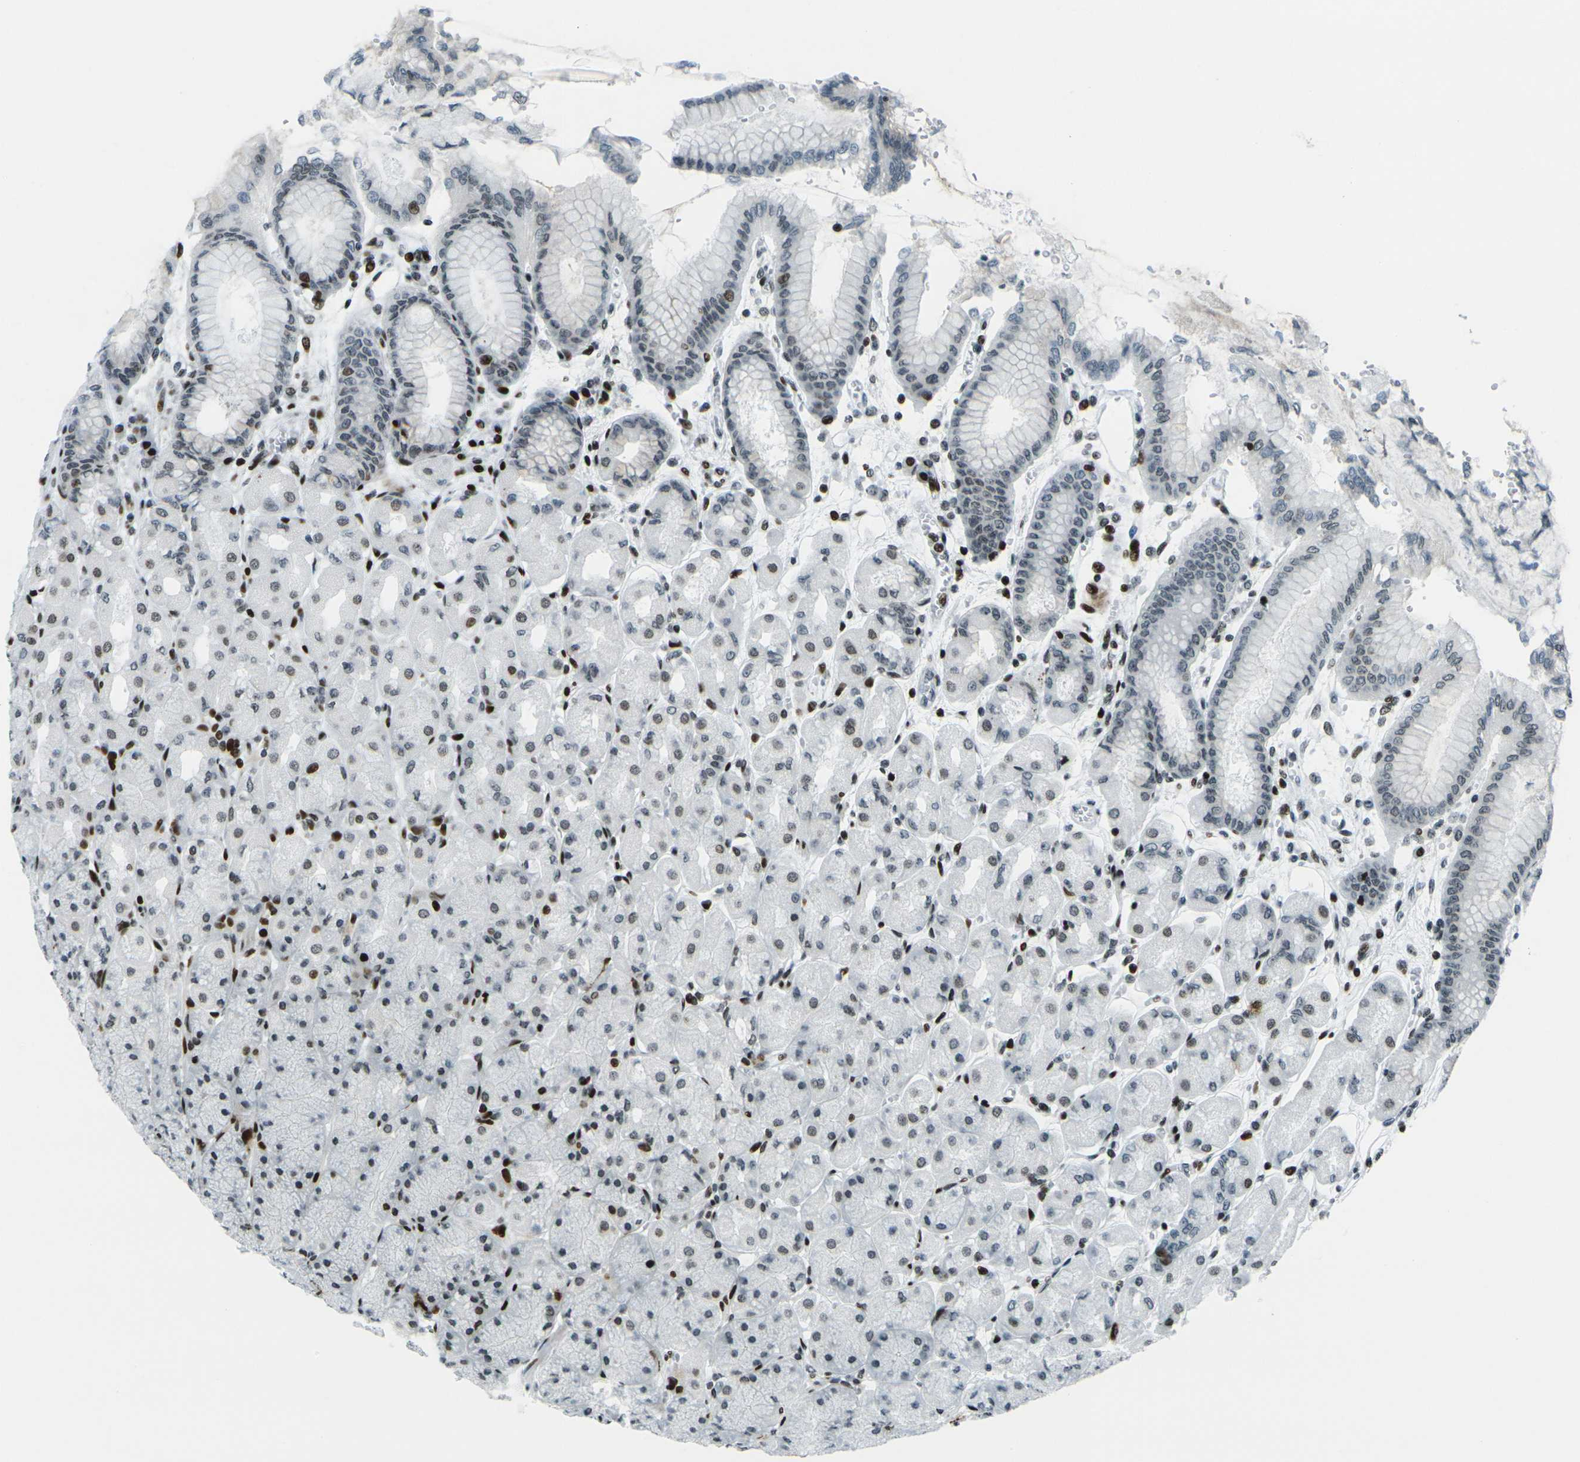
{"staining": {"intensity": "strong", "quantity": ">75%", "location": "nuclear"}, "tissue": "stomach", "cell_type": "Glandular cells", "image_type": "normal", "snomed": [{"axis": "morphology", "description": "Normal tissue, NOS"}, {"axis": "topography", "description": "Stomach, upper"}], "caption": "Immunohistochemical staining of normal human stomach exhibits strong nuclear protein staining in approximately >75% of glandular cells.", "gene": "H3", "patient": {"sex": "female", "age": 56}}